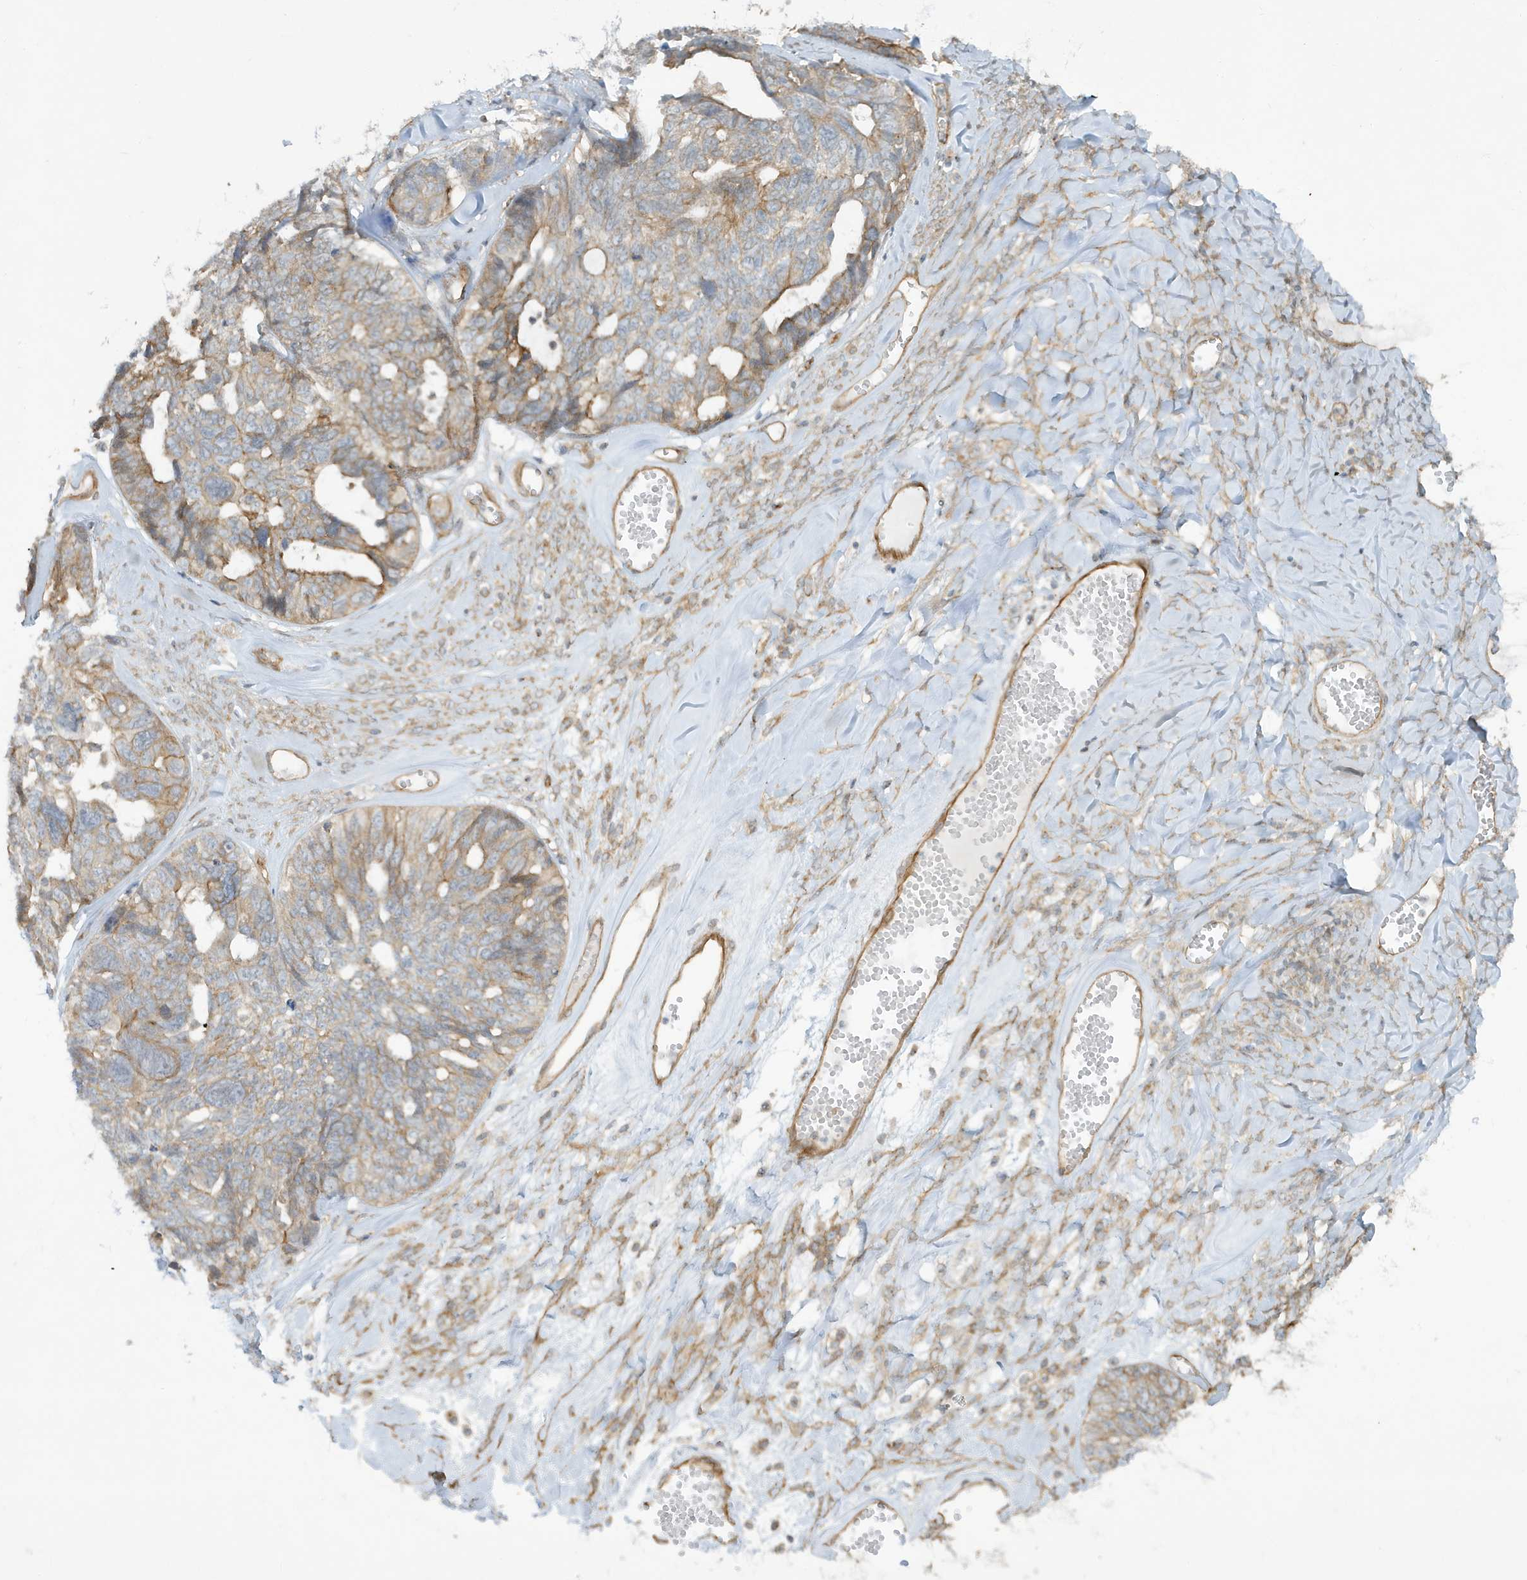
{"staining": {"intensity": "moderate", "quantity": "25%-75%", "location": "cytoplasmic/membranous"}, "tissue": "ovarian cancer", "cell_type": "Tumor cells", "image_type": "cancer", "snomed": [{"axis": "morphology", "description": "Cystadenocarcinoma, serous, NOS"}, {"axis": "topography", "description": "Ovary"}], "caption": "Ovarian serous cystadenocarcinoma stained with a protein marker reveals moderate staining in tumor cells.", "gene": "ATP23", "patient": {"sex": "female", "age": 79}}